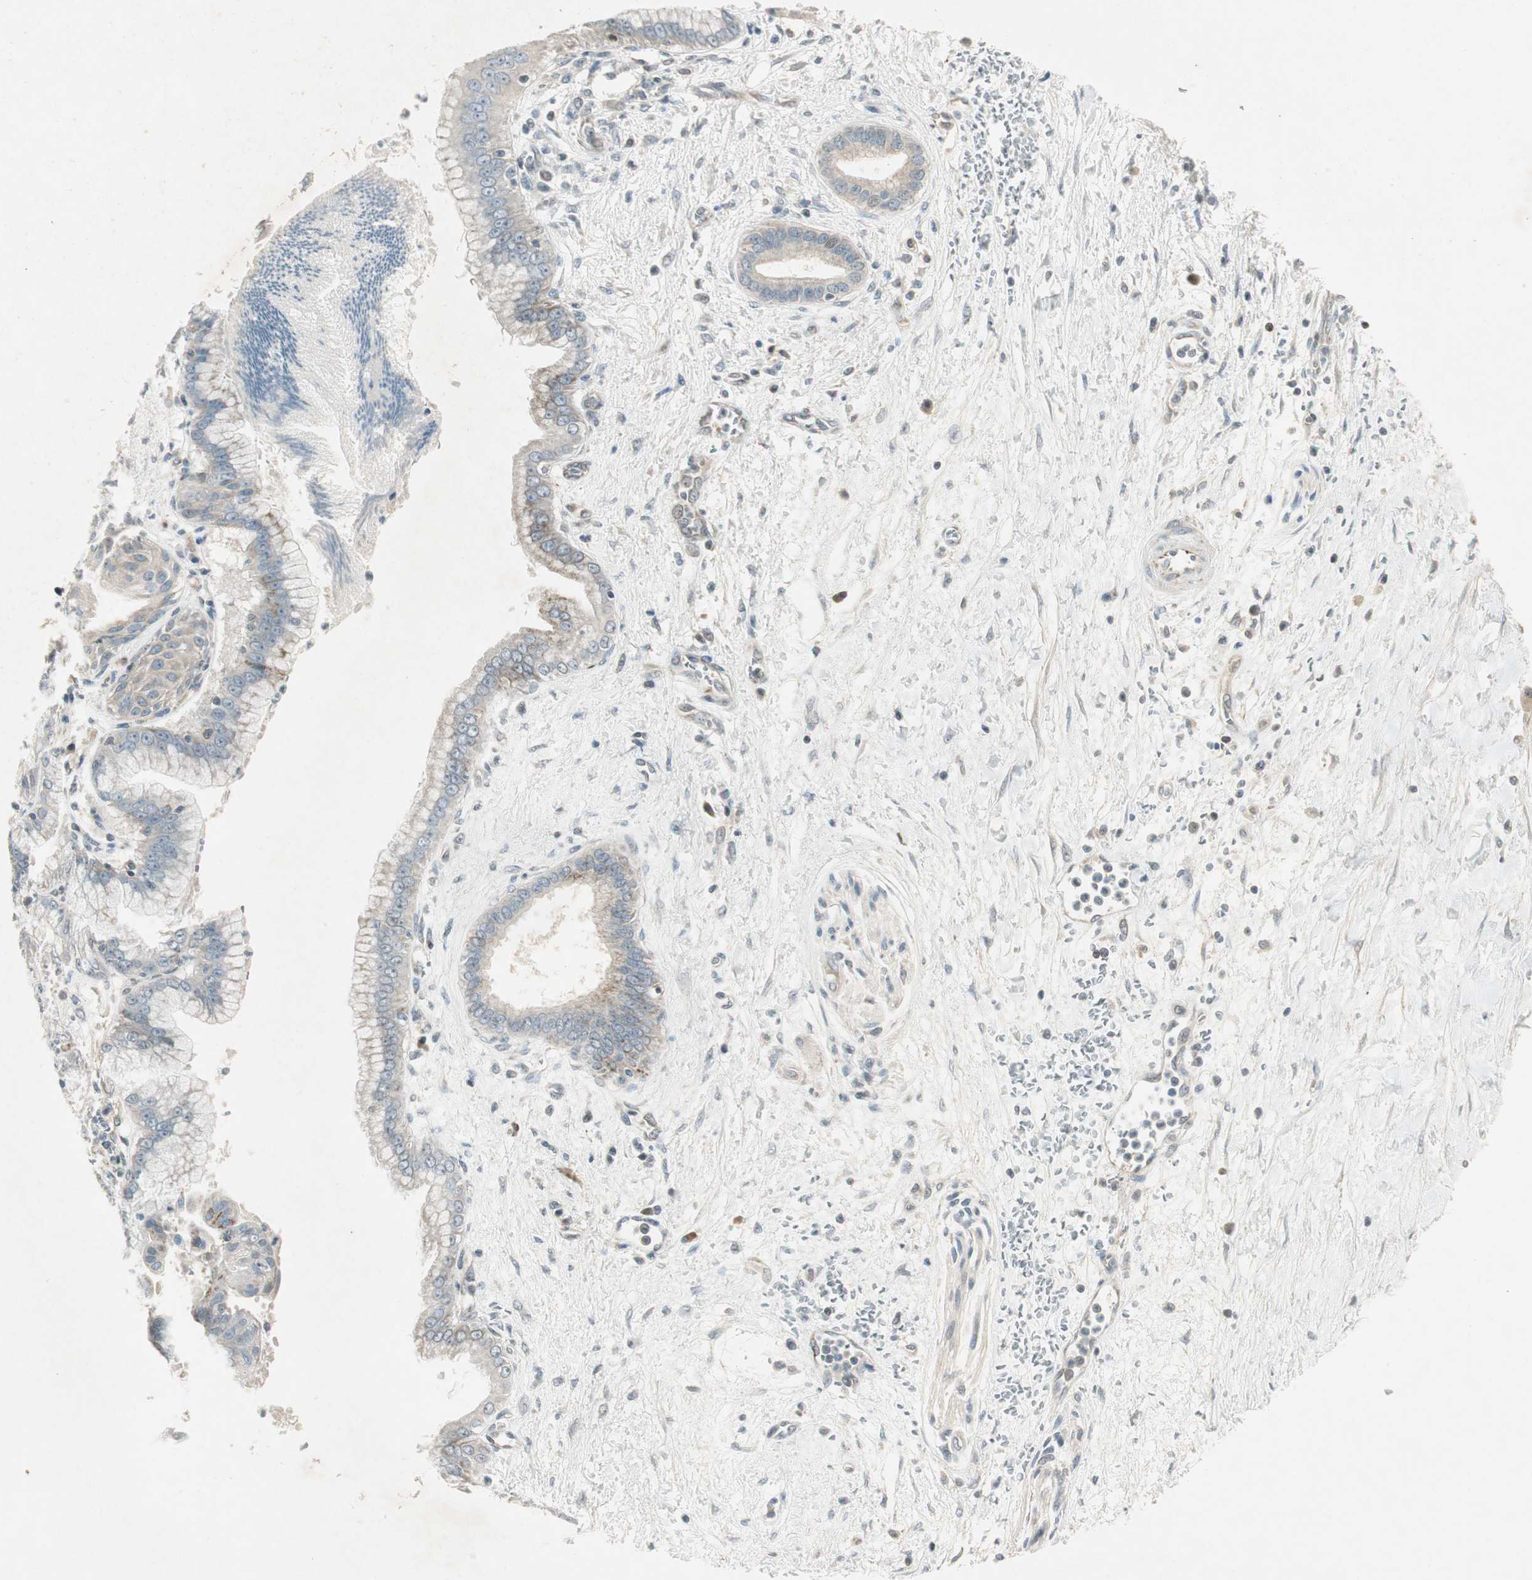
{"staining": {"intensity": "weak", "quantity": "<25%", "location": "cytoplasmic/membranous"}, "tissue": "pancreatic cancer", "cell_type": "Tumor cells", "image_type": "cancer", "snomed": [{"axis": "morphology", "description": "Adenocarcinoma, NOS"}, {"axis": "topography", "description": "Pancreas"}], "caption": "This is an IHC photomicrograph of pancreatic cancer (adenocarcinoma). There is no staining in tumor cells.", "gene": "USP2", "patient": {"sex": "male", "age": 59}}